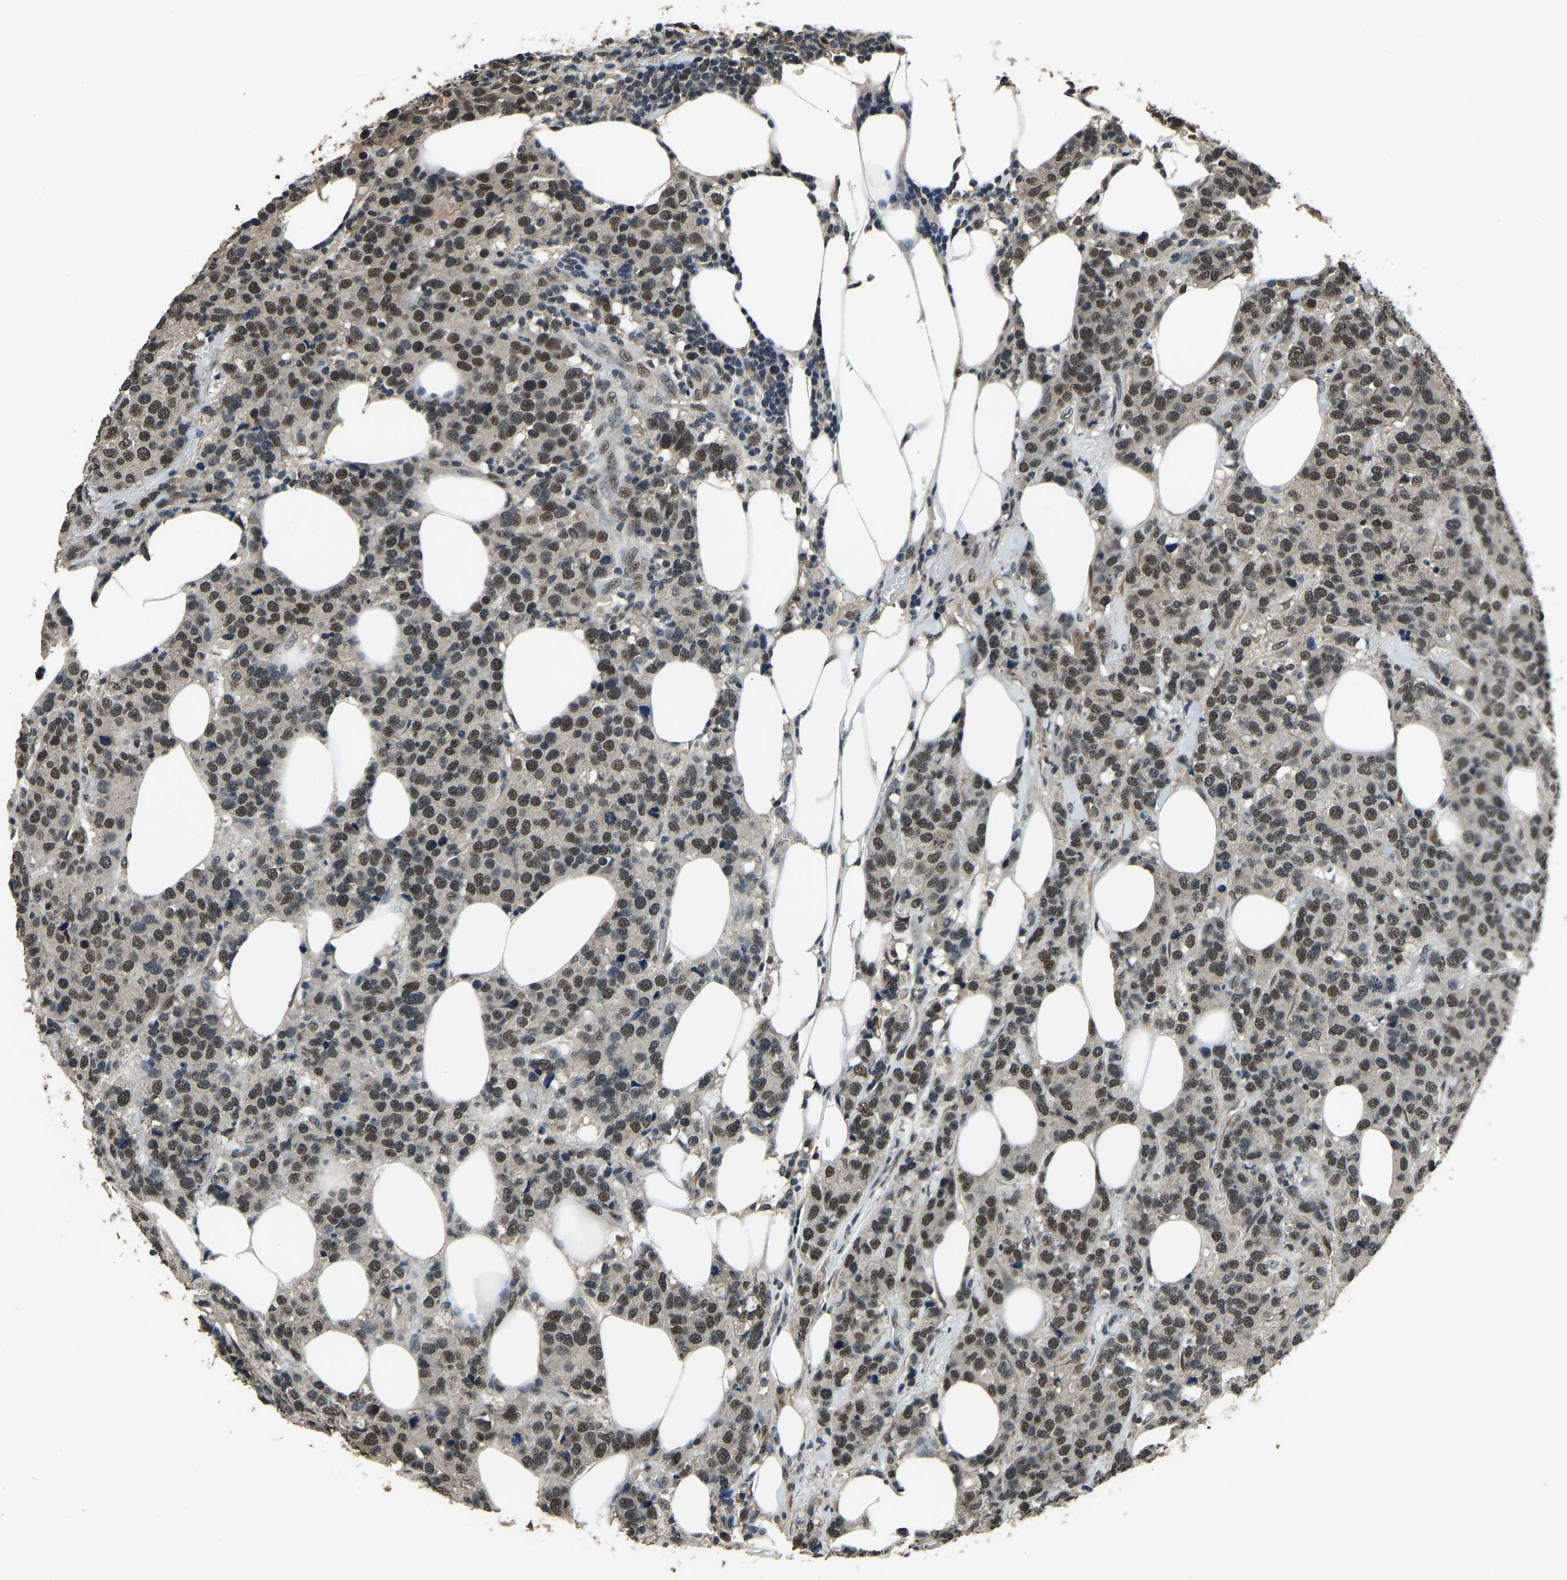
{"staining": {"intensity": "strong", "quantity": ">75%", "location": "nuclear"}, "tissue": "breast cancer", "cell_type": "Tumor cells", "image_type": "cancer", "snomed": [{"axis": "morphology", "description": "Lobular carcinoma"}, {"axis": "topography", "description": "Breast"}], "caption": "IHC (DAB (3,3'-diaminobenzidine)) staining of human breast lobular carcinoma exhibits strong nuclear protein staining in approximately >75% of tumor cells. (brown staining indicates protein expression, while blue staining denotes nuclei).", "gene": "TOX4", "patient": {"sex": "female", "age": 59}}